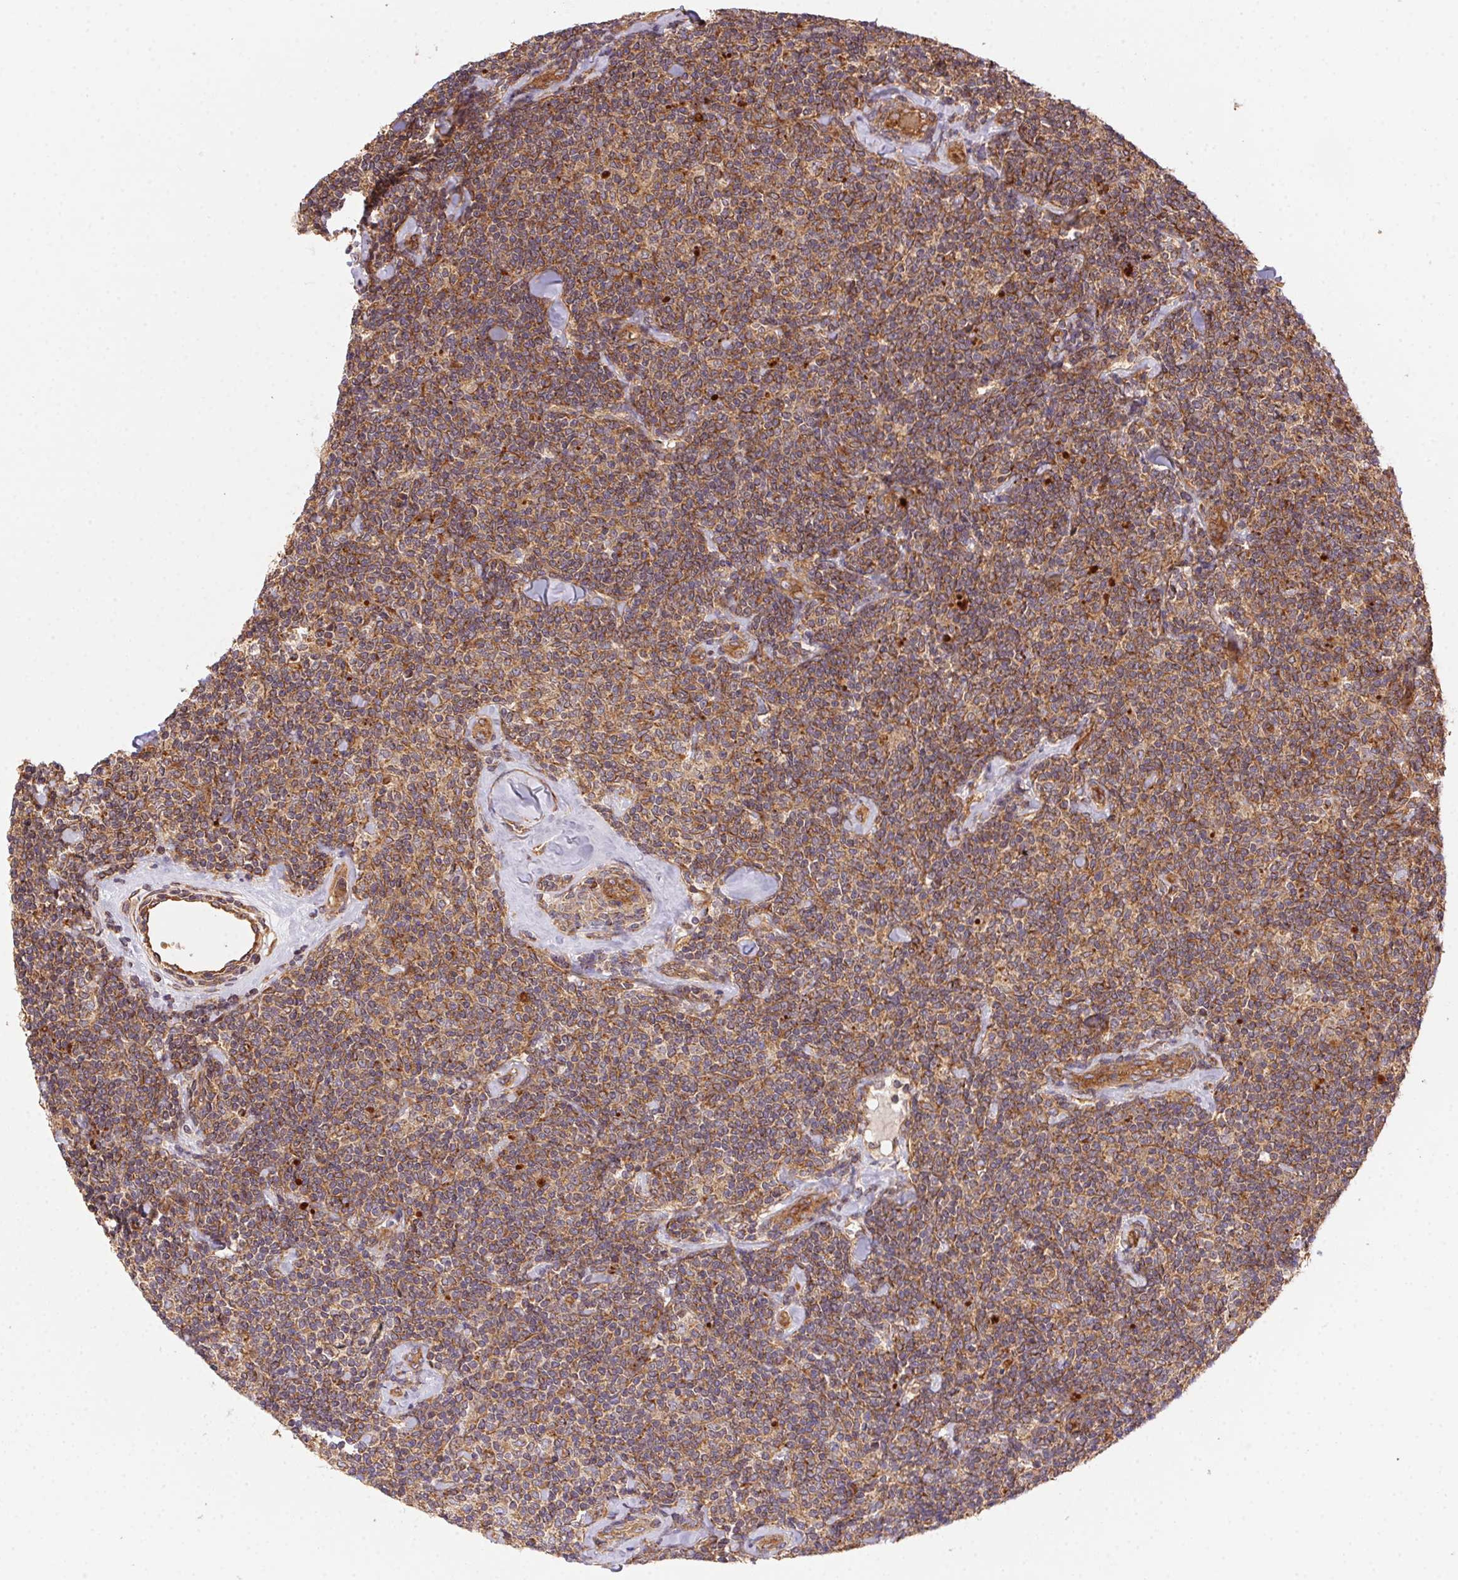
{"staining": {"intensity": "moderate", "quantity": ">75%", "location": "cytoplasmic/membranous"}, "tissue": "lymphoma", "cell_type": "Tumor cells", "image_type": "cancer", "snomed": [{"axis": "morphology", "description": "Malignant lymphoma, non-Hodgkin's type, Low grade"}, {"axis": "topography", "description": "Lymph node"}], "caption": "Protein expression analysis of human lymphoma reveals moderate cytoplasmic/membranous positivity in about >75% of tumor cells.", "gene": "USE1", "patient": {"sex": "female", "age": 56}}